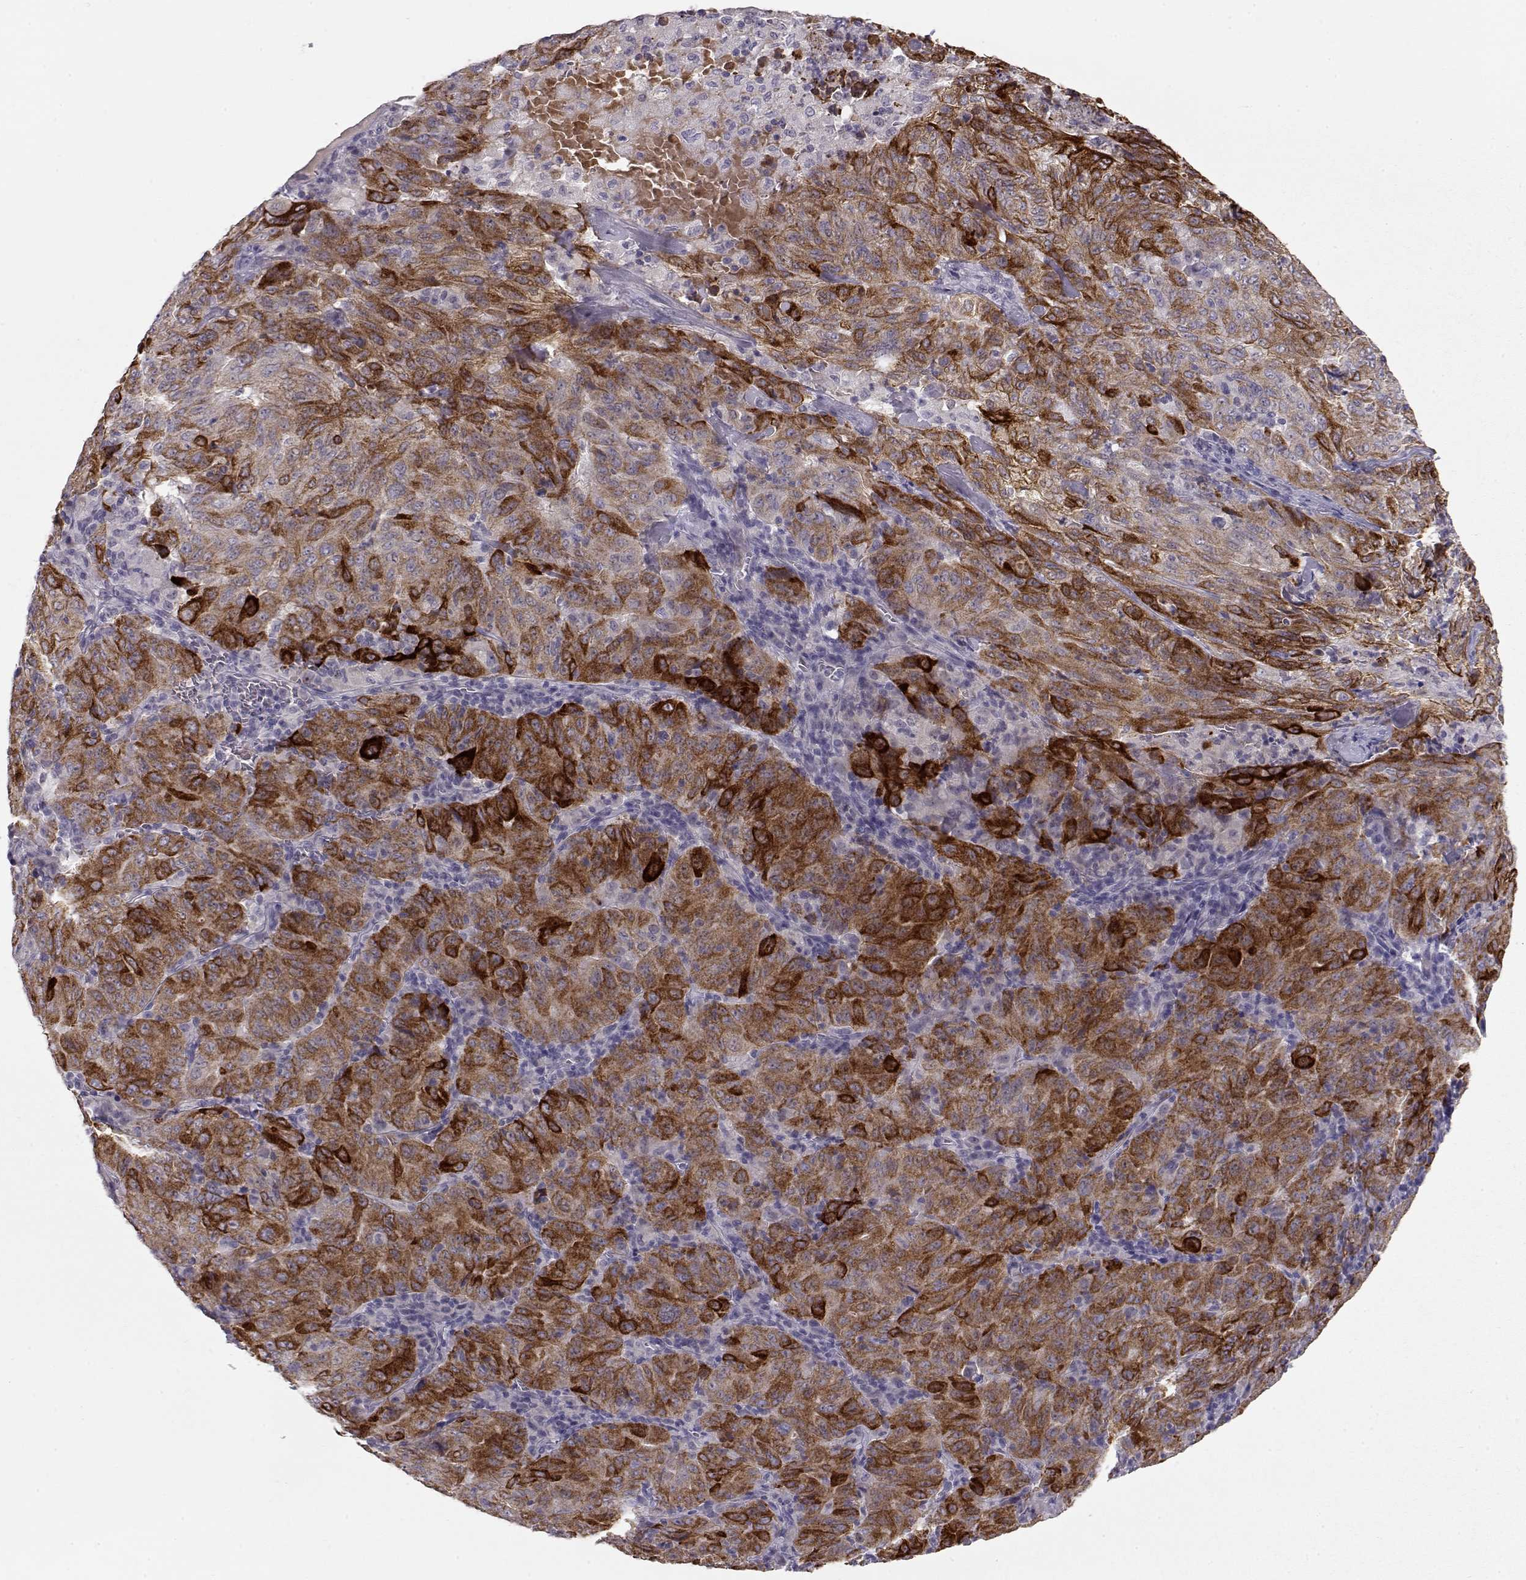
{"staining": {"intensity": "strong", "quantity": ">75%", "location": "cytoplasmic/membranous"}, "tissue": "pancreatic cancer", "cell_type": "Tumor cells", "image_type": "cancer", "snomed": [{"axis": "morphology", "description": "Adenocarcinoma, NOS"}, {"axis": "topography", "description": "Pancreas"}], "caption": "Tumor cells display high levels of strong cytoplasmic/membranous positivity in about >75% of cells in pancreatic cancer.", "gene": "LAMB3", "patient": {"sex": "male", "age": 63}}